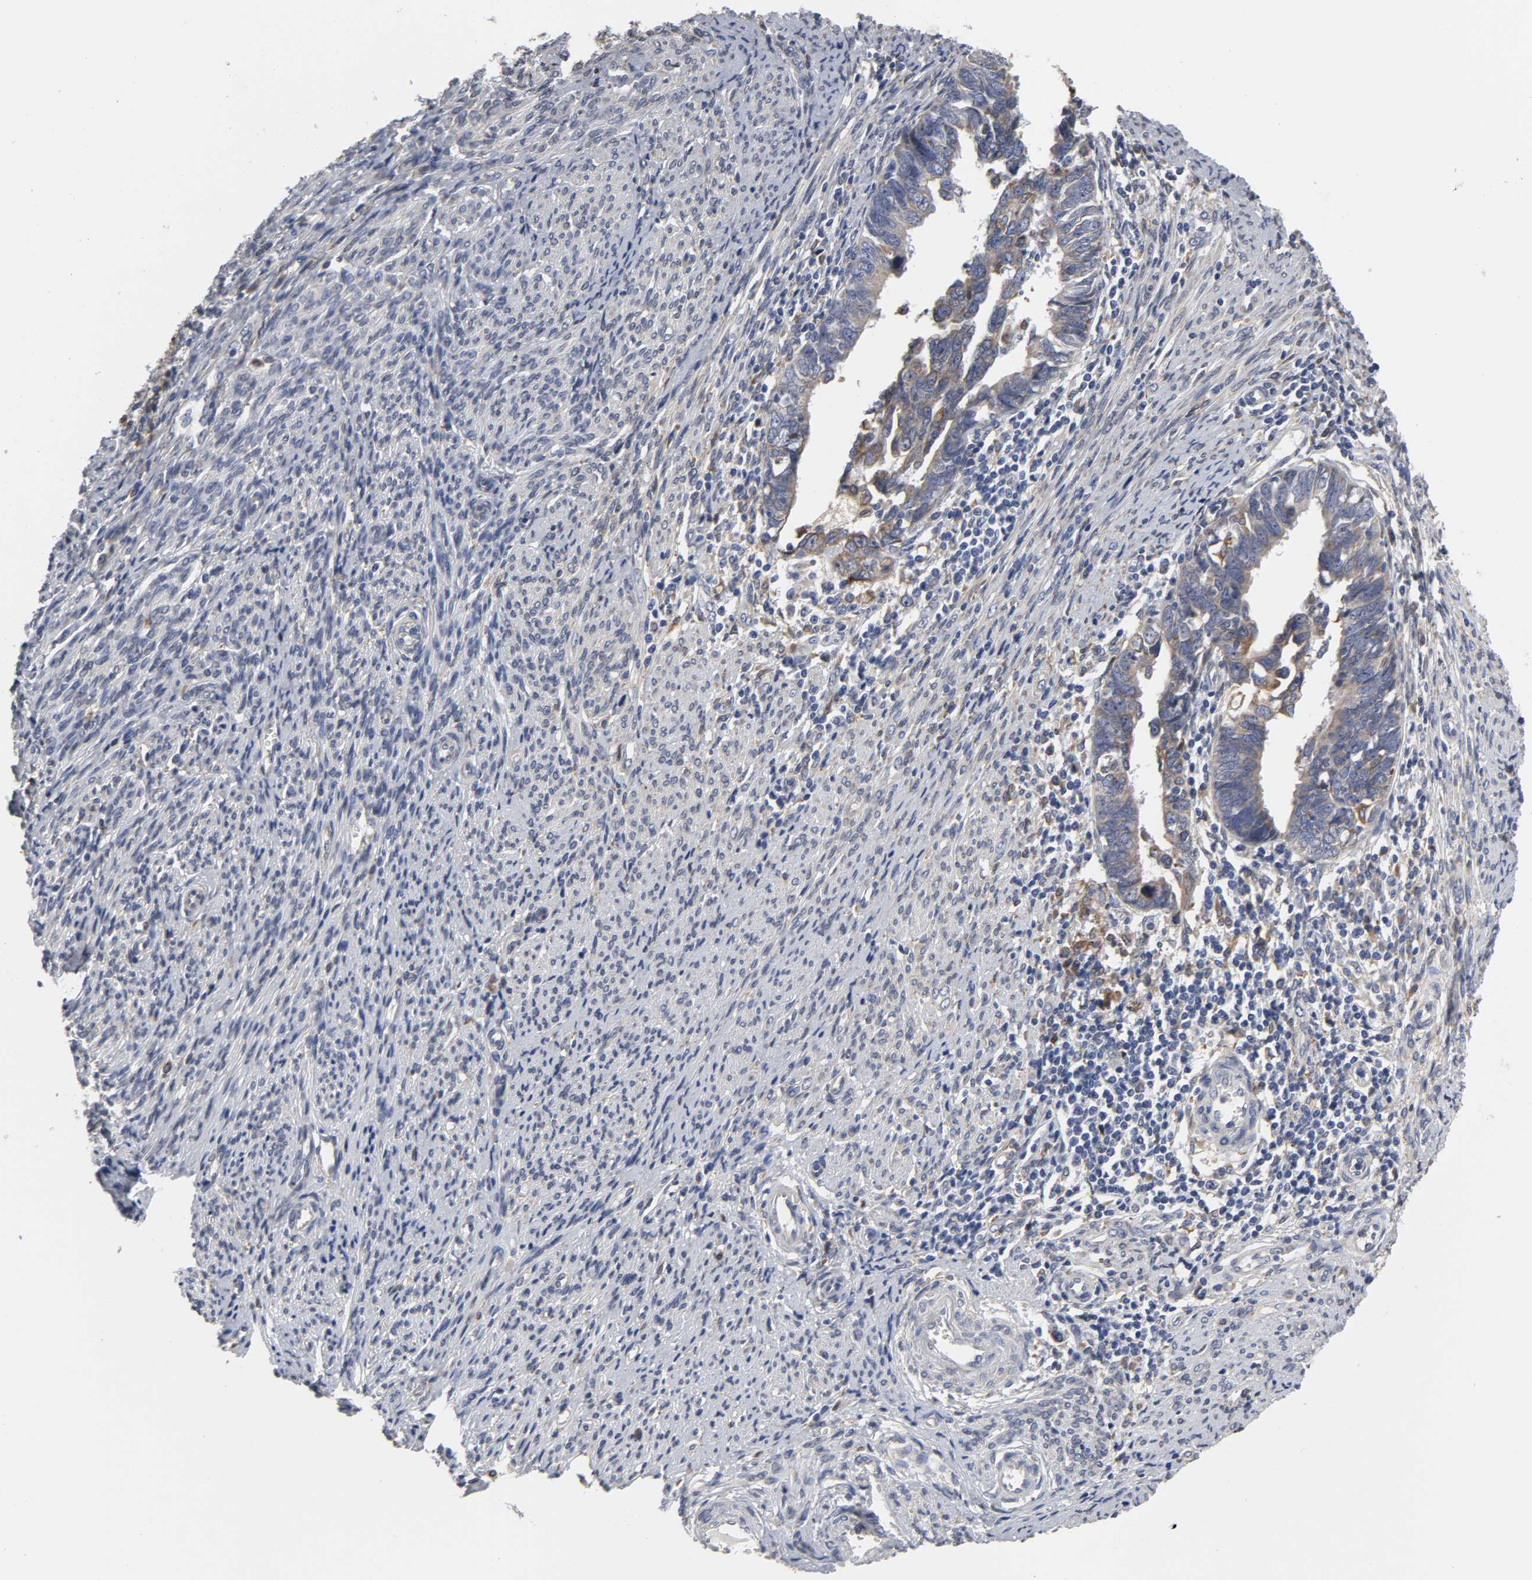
{"staining": {"intensity": "moderate", "quantity": "25%-75%", "location": "cytoplasmic/membranous"}, "tissue": "endometrial cancer", "cell_type": "Tumor cells", "image_type": "cancer", "snomed": [{"axis": "morphology", "description": "Adenocarcinoma, NOS"}, {"axis": "topography", "description": "Endometrium"}], "caption": "Human endometrial adenocarcinoma stained for a protein (brown) demonstrates moderate cytoplasmic/membranous positive staining in approximately 25%-75% of tumor cells.", "gene": "HCK", "patient": {"sex": "female", "age": 75}}